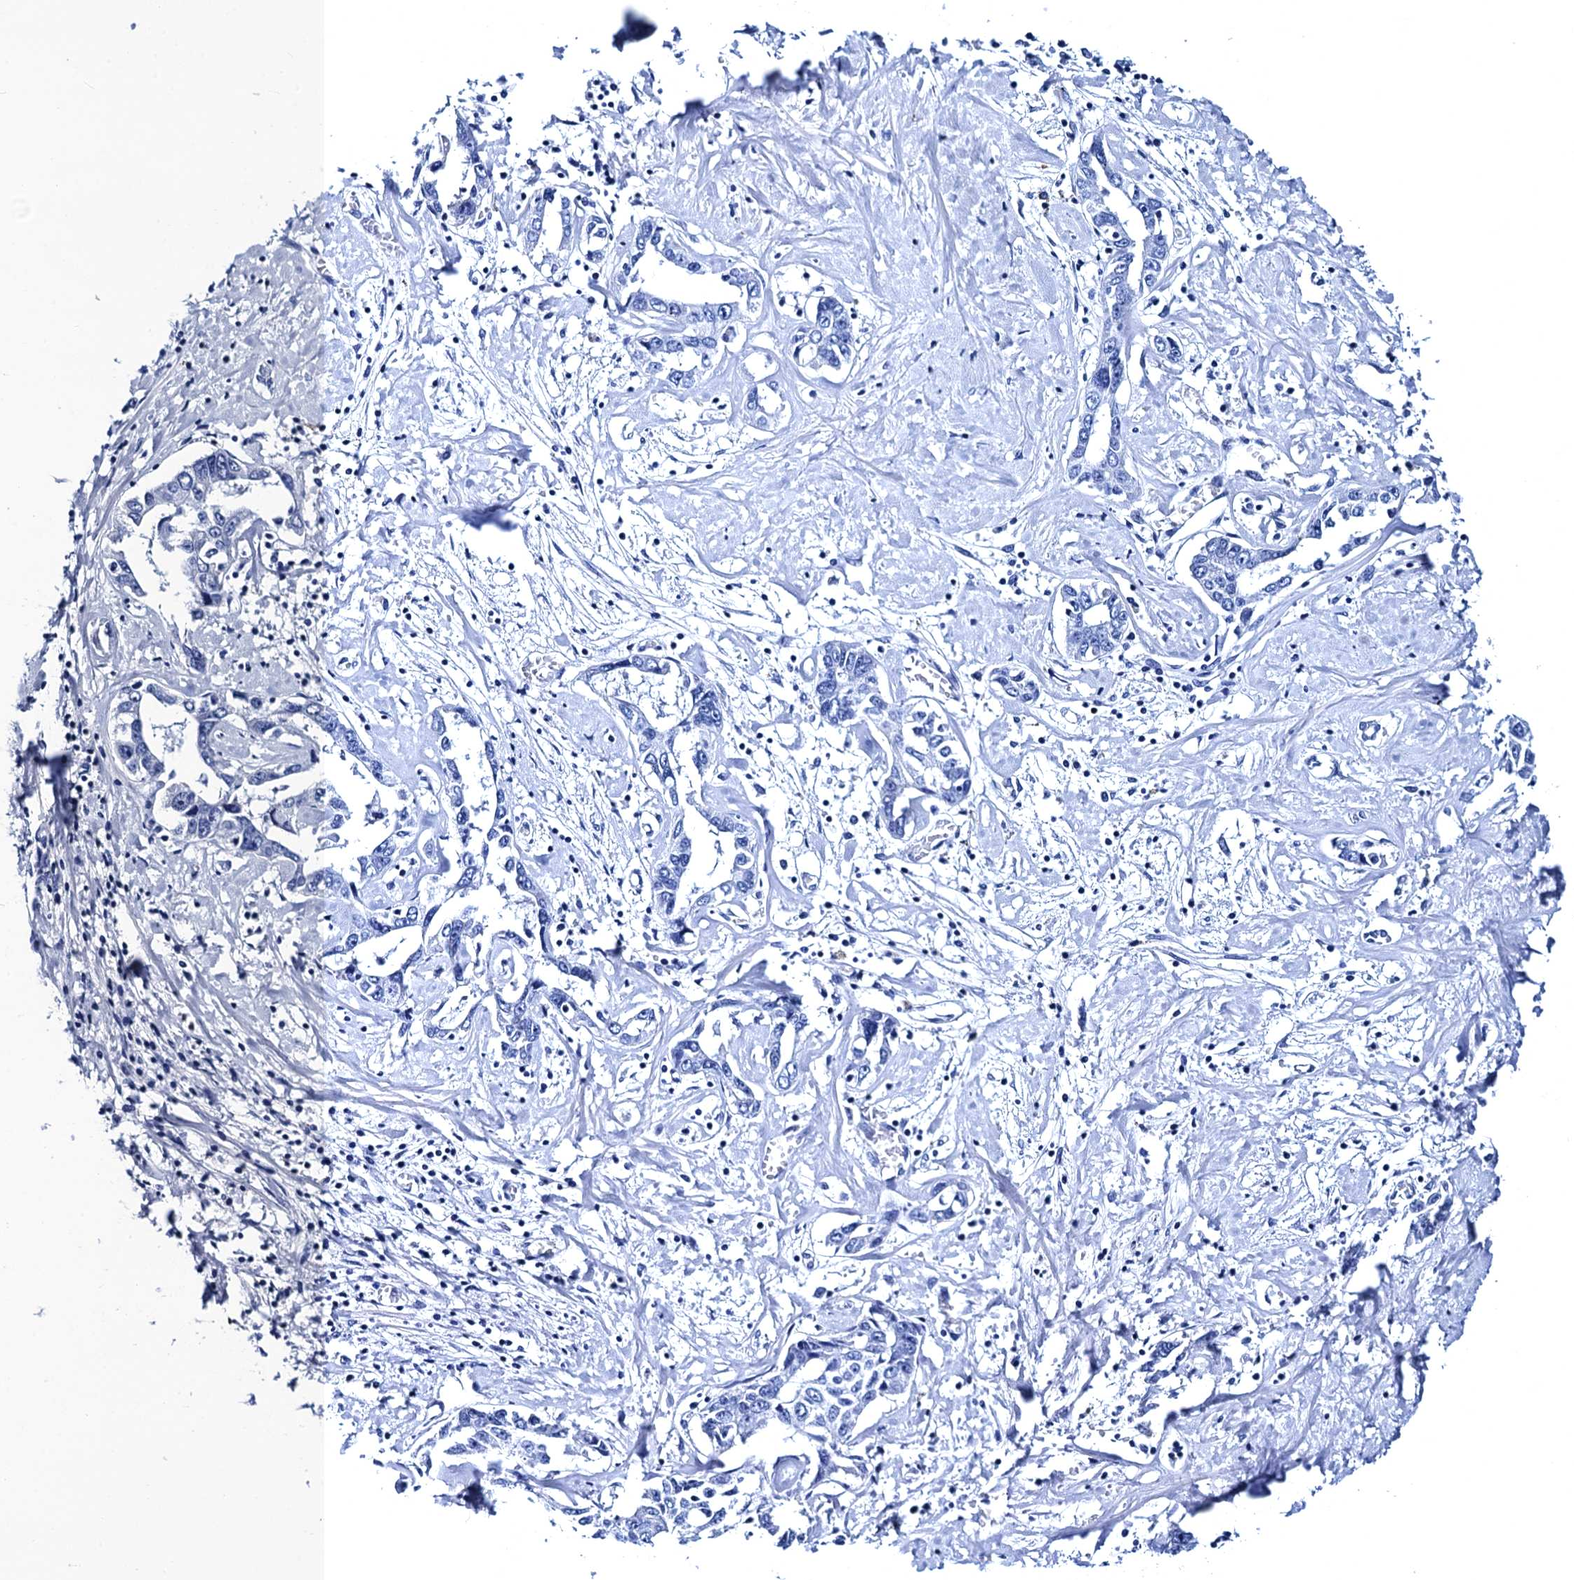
{"staining": {"intensity": "negative", "quantity": "none", "location": "none"}, "tissue": "liver cancer", "cell_type": "Tumor cells", "image_type": "cancer", "snomed": [{"axis": "morphology", "description": "Cholangiocarcinoma"}, {"axis": "topography", "description": "Liver"}], "caption": "Protein analysis of liver cancer (cholangiocarcinoma) displays no significant positivity in tumor cells.", "gene": "MYBPC3", "patient": {"sex": "male", "age": 59}}